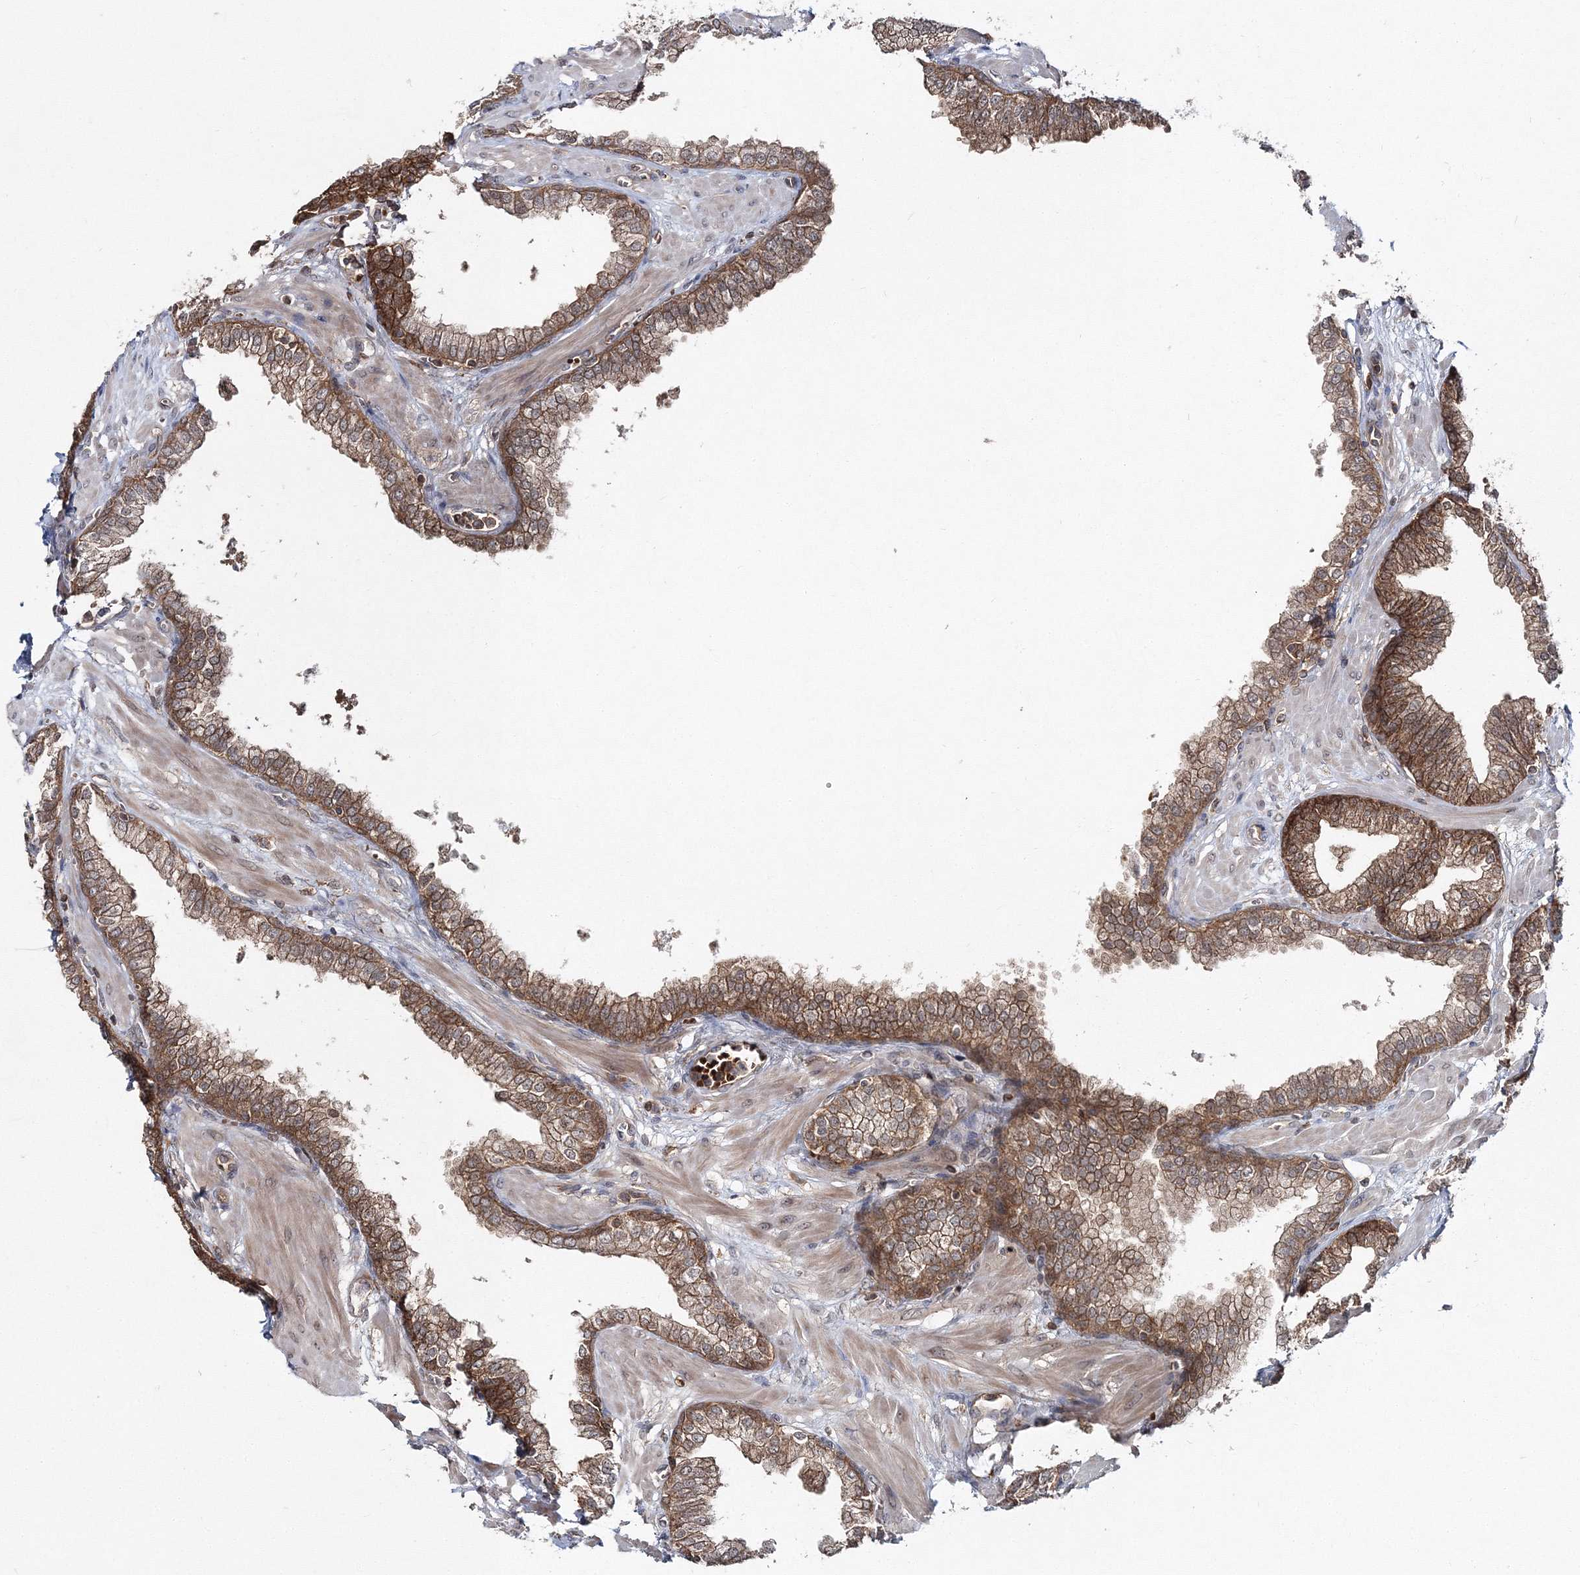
{"staining": {"intensity": "moderate", "quantity": ">75%", "location": "cytoplasmic/membranous"}, "tissue": "prostate", "cell_type": "Glandular cells", "image_type": "normal", "snomed": [{"axis": "morphology", "description": "Normal tissue, NOS"}, {"axis": "morphology", "description": "Urothelial carcinoma, Low grade"}, {"axis": "topography", "description": "Urinary bladder"}, {"axis": "topography", "description": "Prostate"}], "caption": "Human prostate stained for a protein (brown) exhibits moderate cytoplasmic/membranous positive staining in about >75% of glandular cells.", "gene": "PCBD2", "patient": {"sex": "male", "age": 60}}